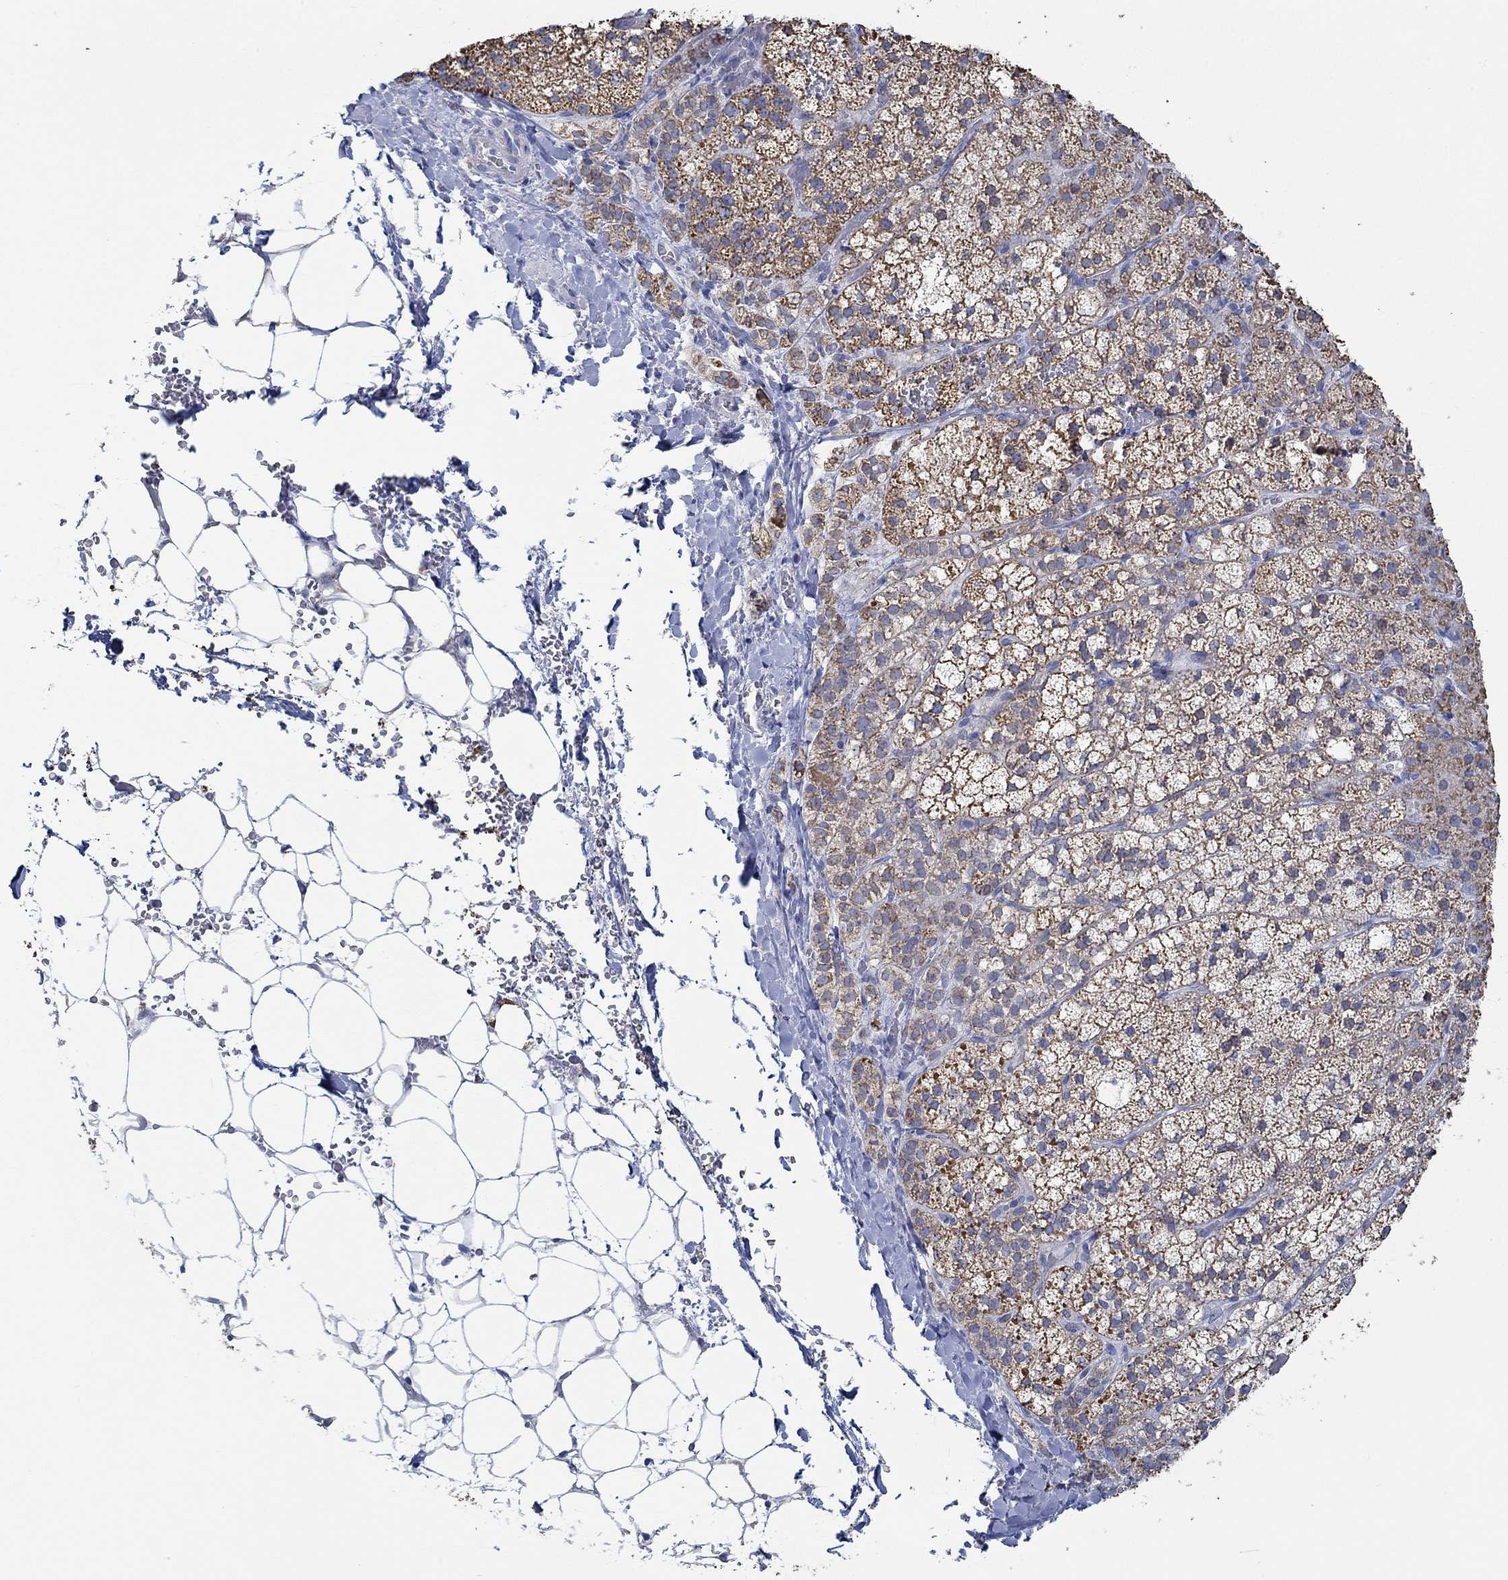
{"staining": {"intensity": "moderate", "quantity": ">75%", "location": "cytoplasmic/membranous"}, "tissue": "adrenal gland", "cell_type": "Glandular cells", "image_type": "normal", "snomed": [{"axis": "morphology", "description": "Normal tissue, NOS"}, {"axis": "topography", "description": "Adrenal gland"}], "caption": "Protein staining displays moderate cytoplasmic/membranous expression in approximately >75% of glandular cells in benign adrenal gland.", "gene": "GLOD5", "patient": {"sex": "male", "age": 53}}